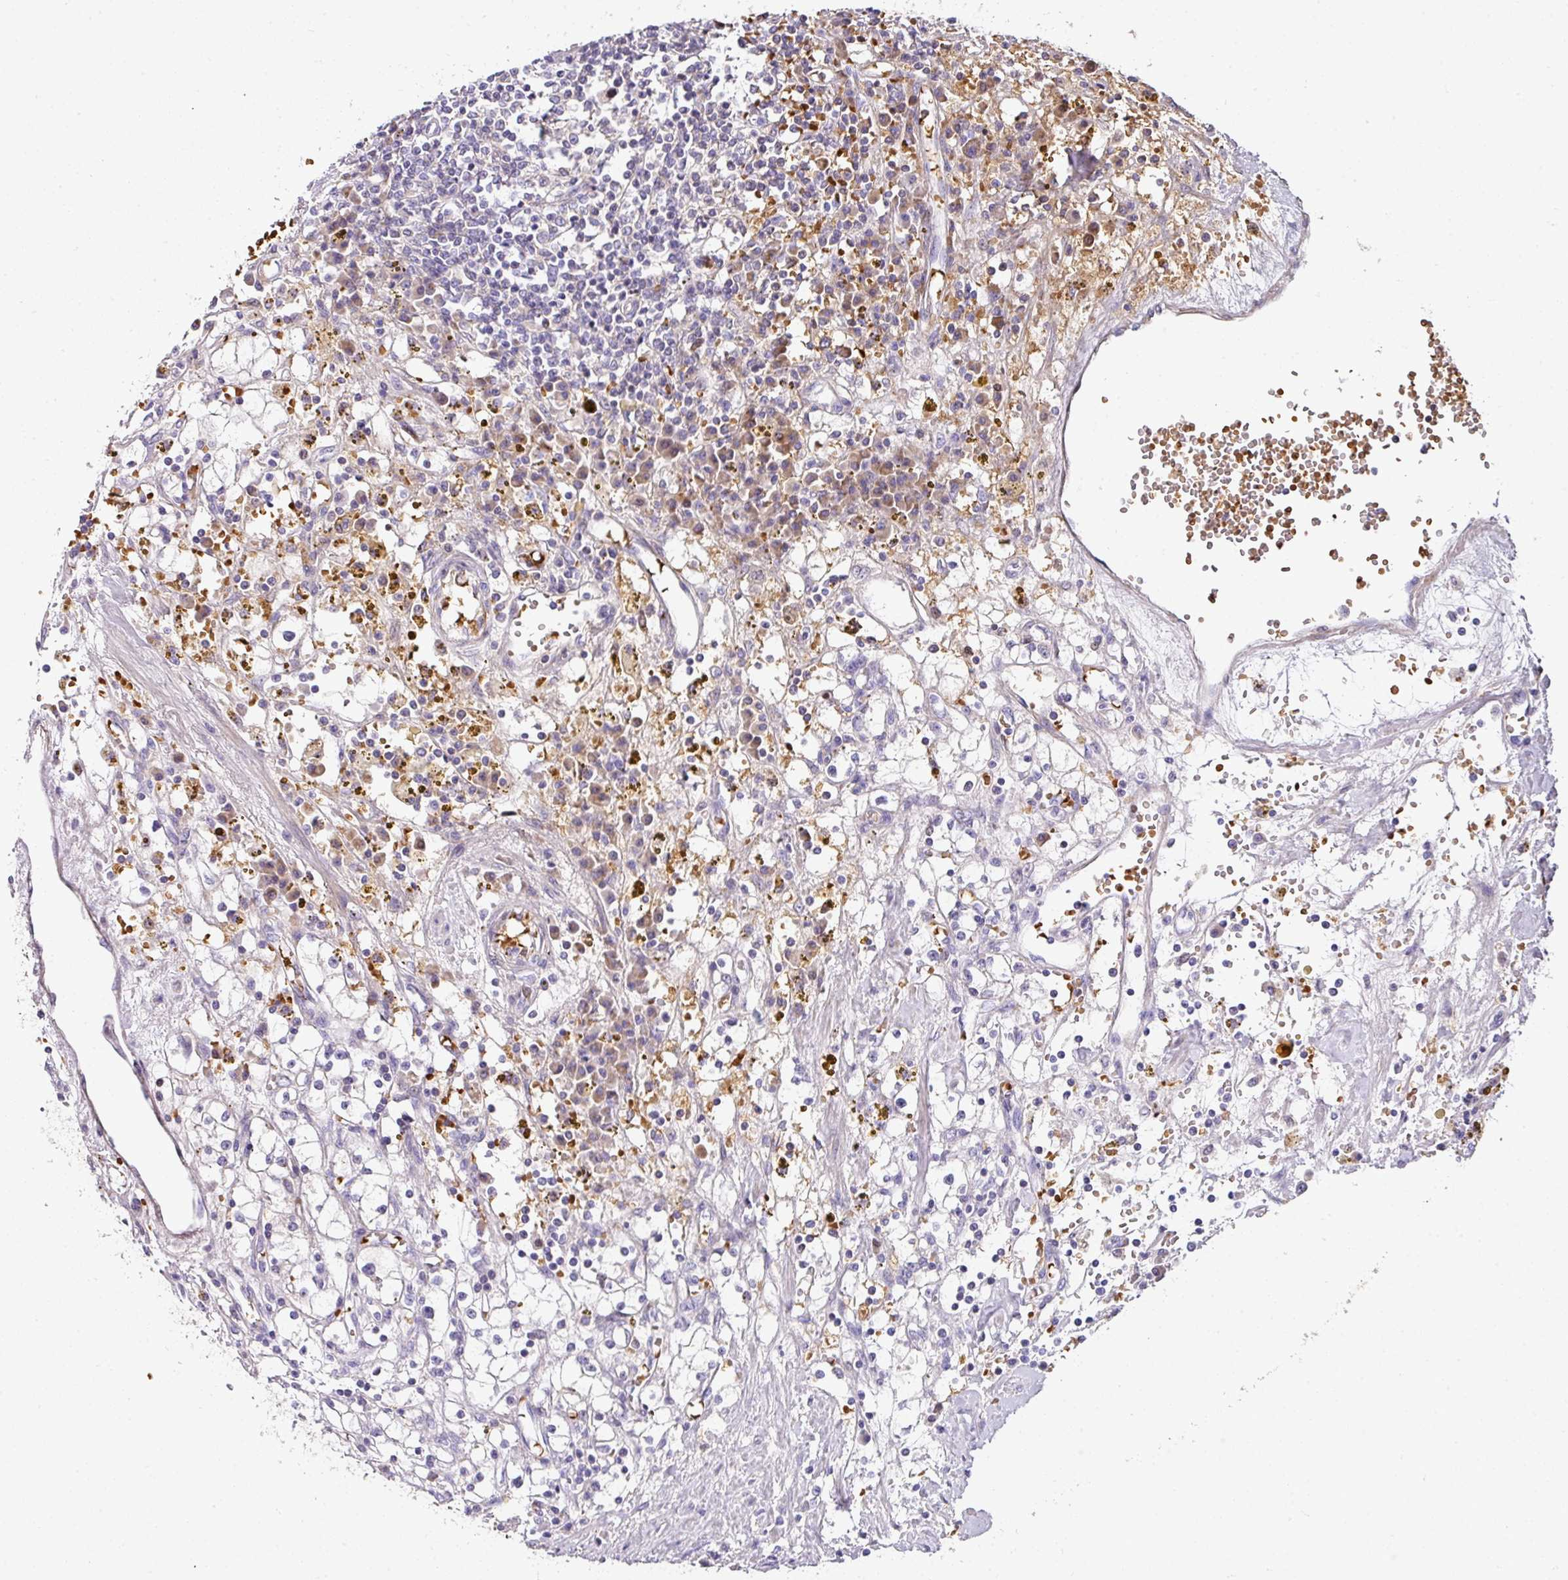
{"staining": {"intensity": "negative", "quantity": "none", "location": "none"}, "tissue": "renal cancer", "cell_type": "Tumor cells", "image_type": "cancer", "snomed": [{"axis": "morphology", "description": "Adenocarcinoma, NOS"}, {"axis": "topography", "description": "Kidney"}], "caption": "The image reveals no significant positivity in tumor cells of renal cancer.", "gene": "NAPSA", "patient": {"sex": "male", "age": 56}}